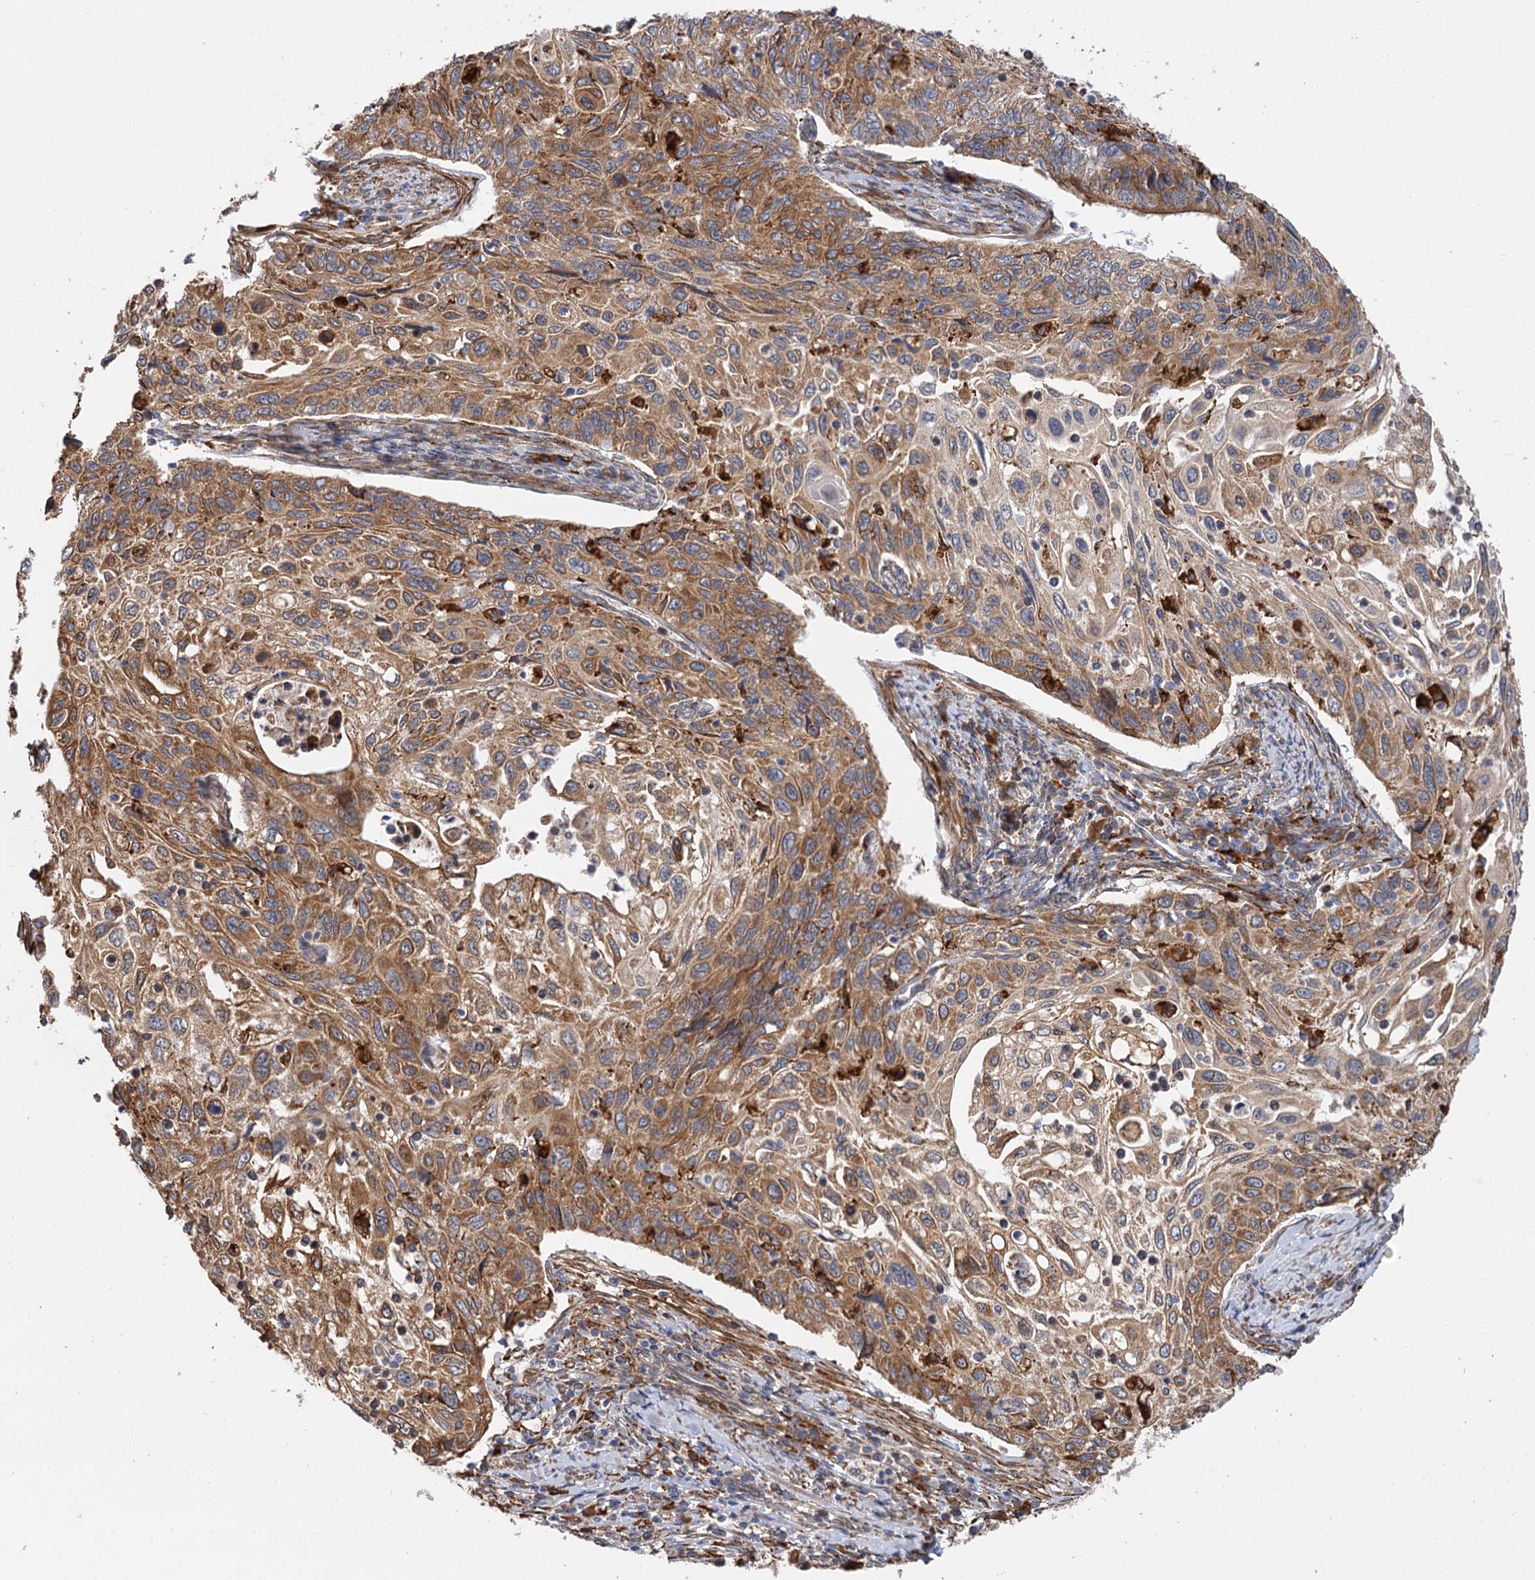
{"staining": {"intensity": "moderate", "quantity": ">75%", "location": "cytoplasmic/membranous"}, "tissue": "cervical cancer", "cell_type": "Tumor cells", "image_type": "cancer", "snomed": [{"axis": "morphology", "description": "Squamous cell carcinoma, NOS"}, {"axis": "topography", "description": "Cervix"}], "caption": "The histopathology image reveals staining of cervical cancer, revealing moderate cytoplasmic/membranous protein positivity (brown color) within tumor cells. The protein of interest is shown in brown color, while the nuclei are stained blue.", "gene": "PPIP5K2", "patient": {"sex": "female", "age": 70}}